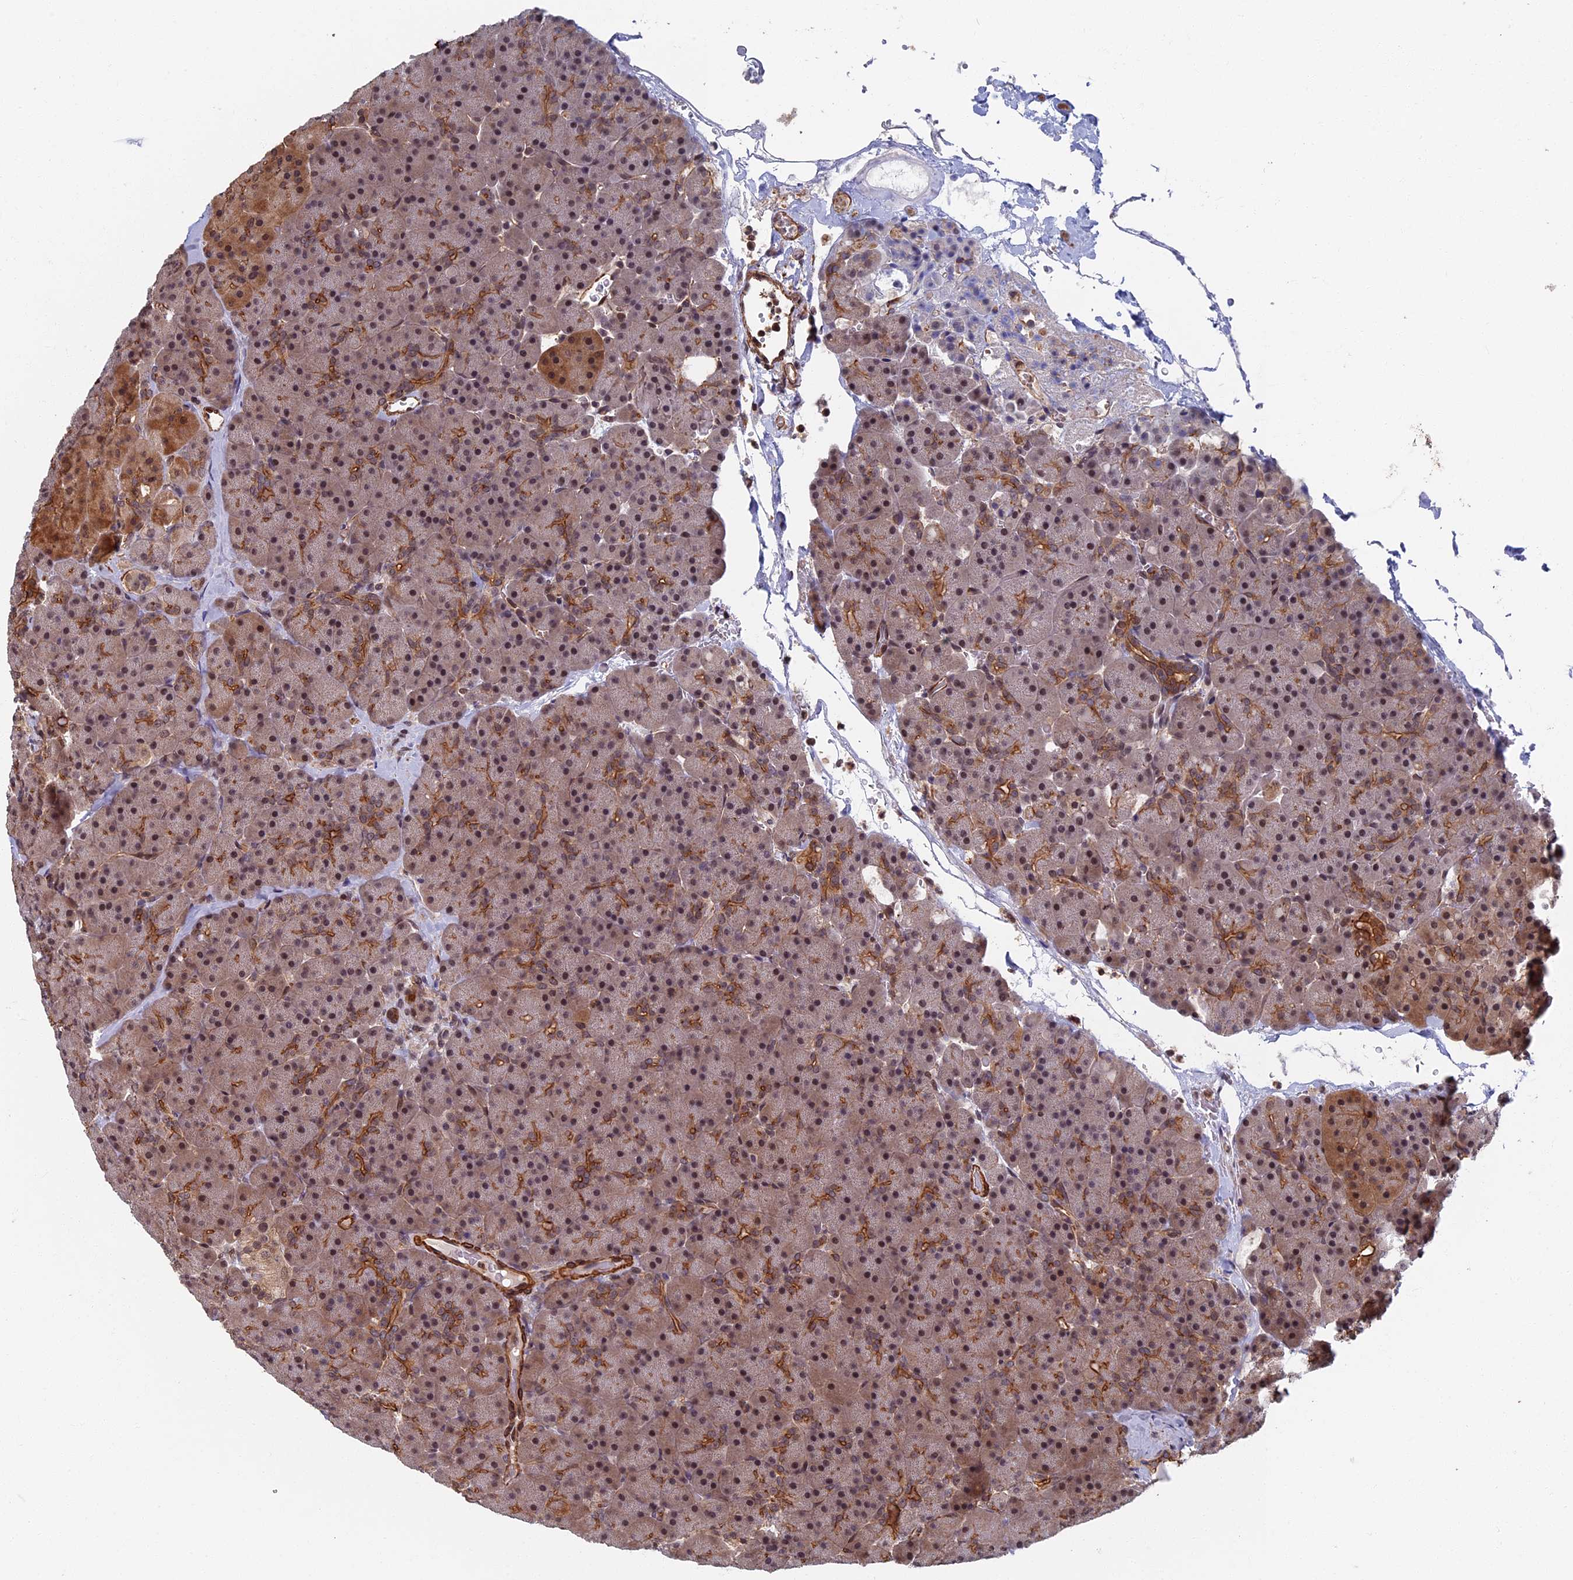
{"staining": {"intensity": "moderate", "quantity": ">75%", "location": "cytoplasmic/membranous,nuclear"}, "tissue": "pancreas", "cell_type": "Exocrine glandular cells", "image_type": "normal", "snomed": [{"axis": "morphology", "description": "Normal tissue, NOS"}, {"axis": "topography", "description": "Pancreas"}], "caption": "Immunohistochemistry (IHC) histopathology image of normal human pancreas stained for a protein (brown), which displays medium levels of moderate cytoplasmic/membranous,nuclear expression in about >75% of exocrine glandular cells.", "gene": "CTDP1", "patient": {"sex": "male", "age": 36}}